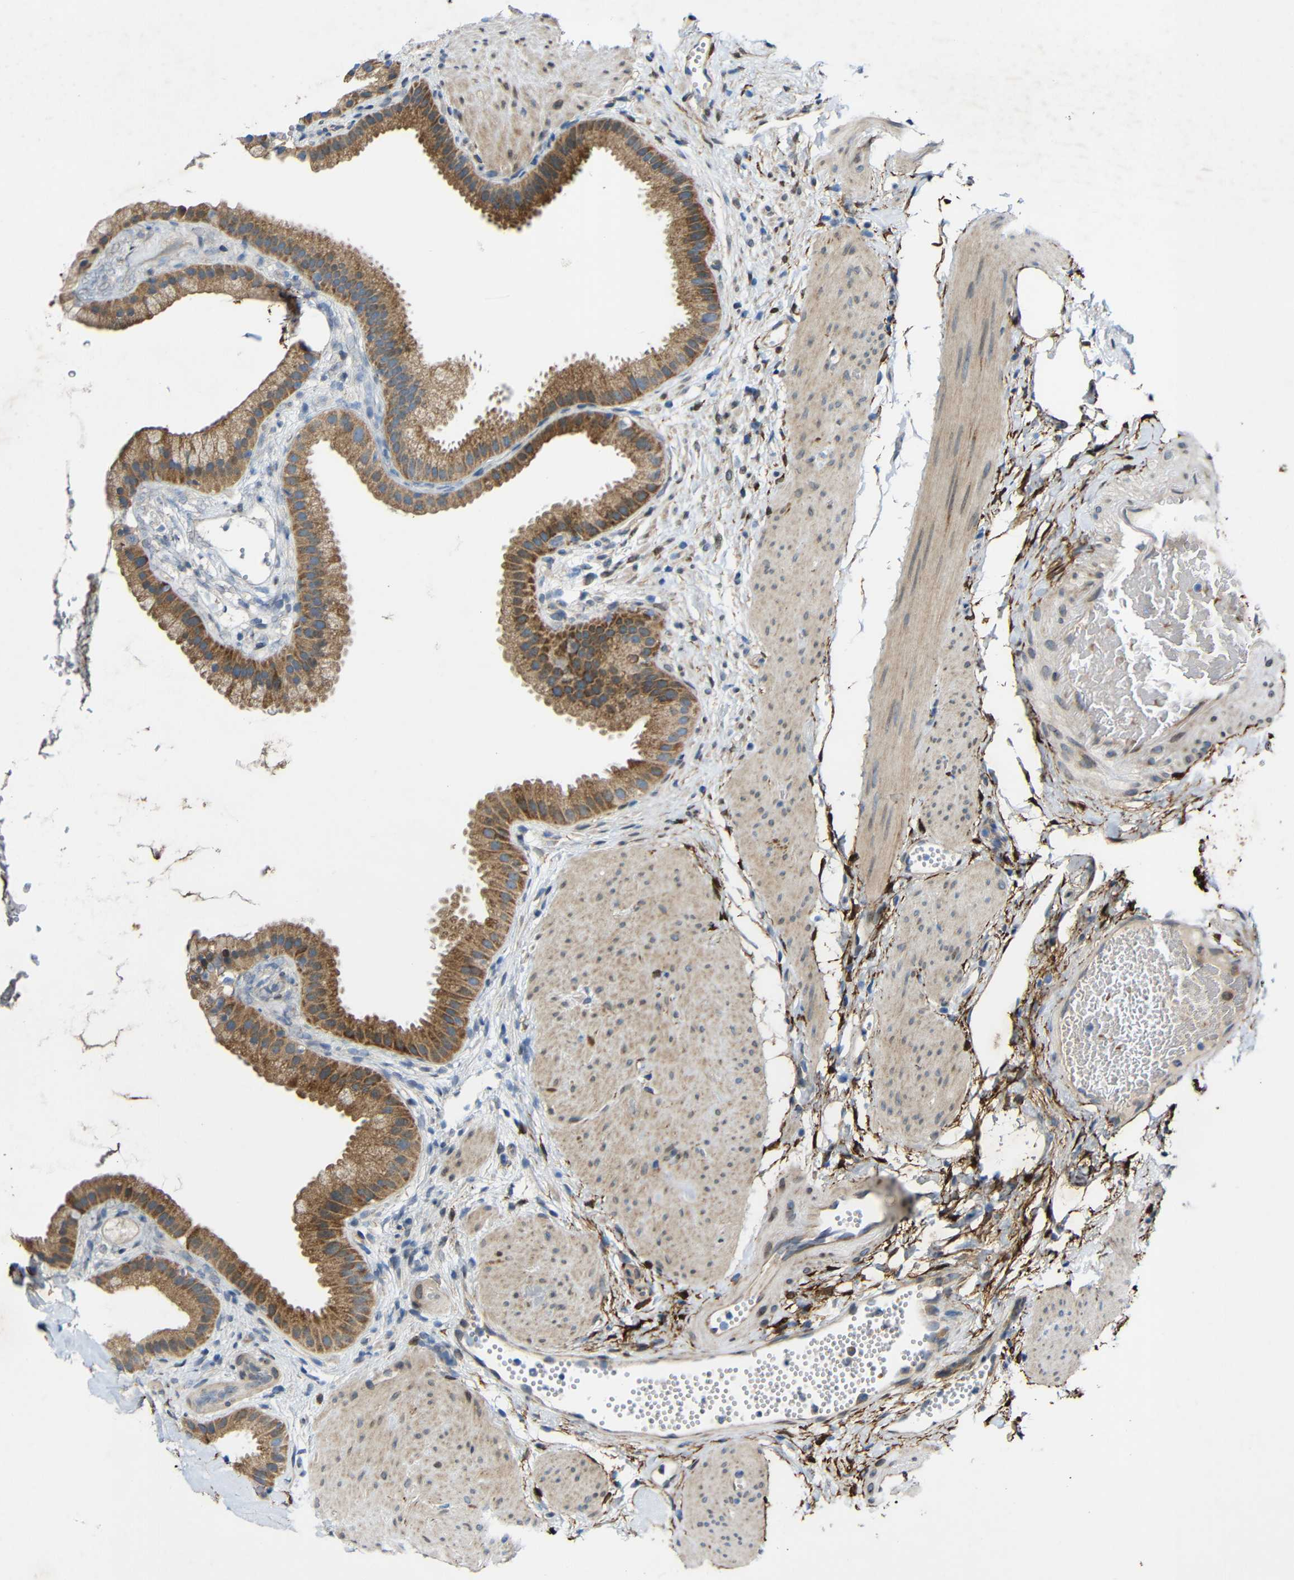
{"staining": {"intensity": "moderate", "quantity": ">75%", "location": "cytoplasmic/membranous"}, "tissue": "gallbladder", "cell_type": "Glandular cells", "image_type": "normal", "snomed": [{"axis": "morphology", "description": "Normal tissue, NOS"}, {"axis": "topography", "description": "Gallbladder"}], "caption": "Protein analysis of benign gallbladder reveals moderate cytoplasmic/membranous expression in approximately >75% of glandular cells.", "gene": "TMEM25", "patient": {"sex": "female", "age": 64}}